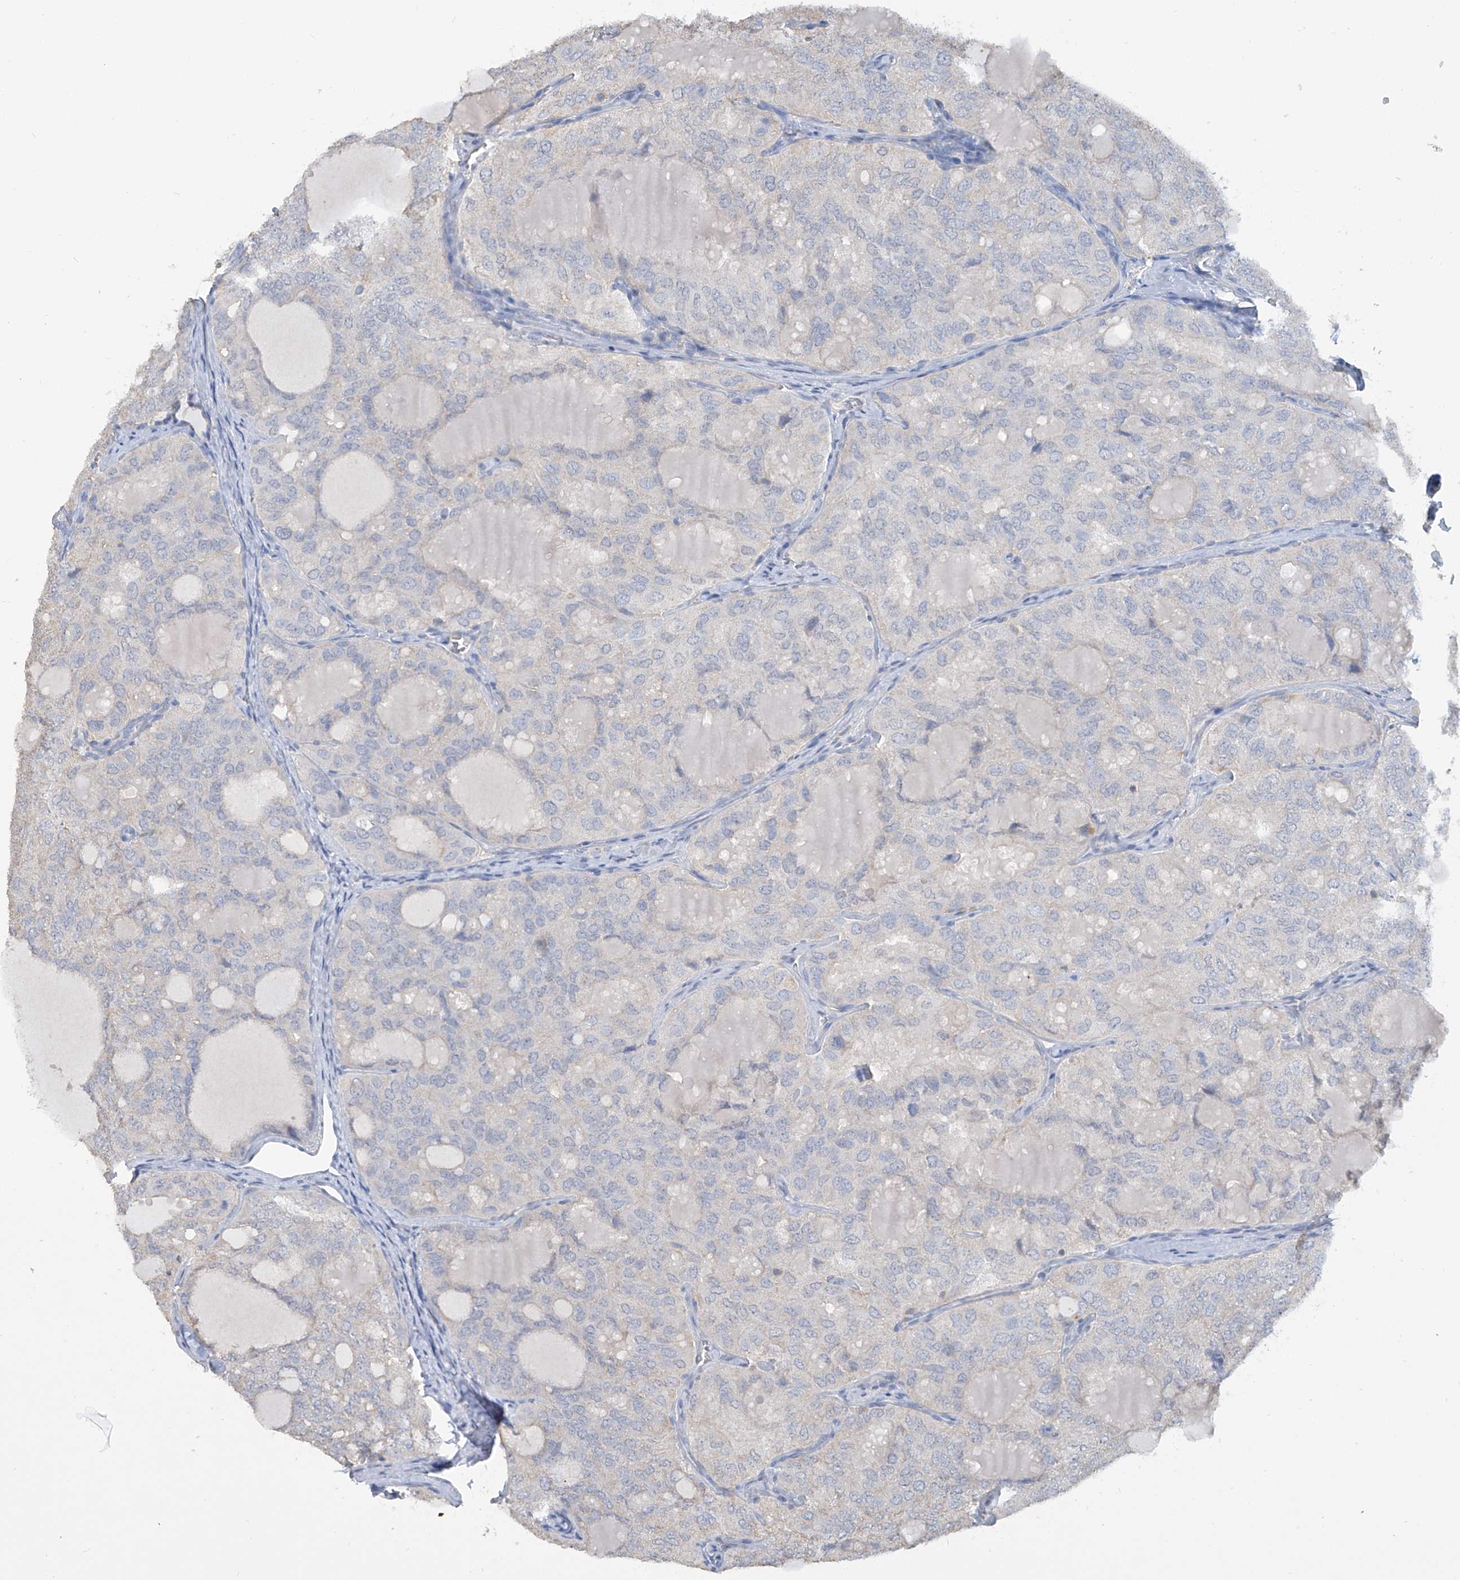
{"staining": {"intensity": "negative", "quantity": "none", "location": "none"}, "tissue": "thyroid cancer", "cell_type": "Tumor cells", "image_type": "cancer", "snomed": [{"axis": "morphology", "description": "Follicular adenoma carcinoma, NOS"}, {"axis": "topography", "description": "Thyroid gland"}], "caption": "Immunohistochemical staining of human thyroid cancer reveals no significant staining in tumor cells.", "gene": "HAS3", "patient": {"sex": "male", "age": 75}}